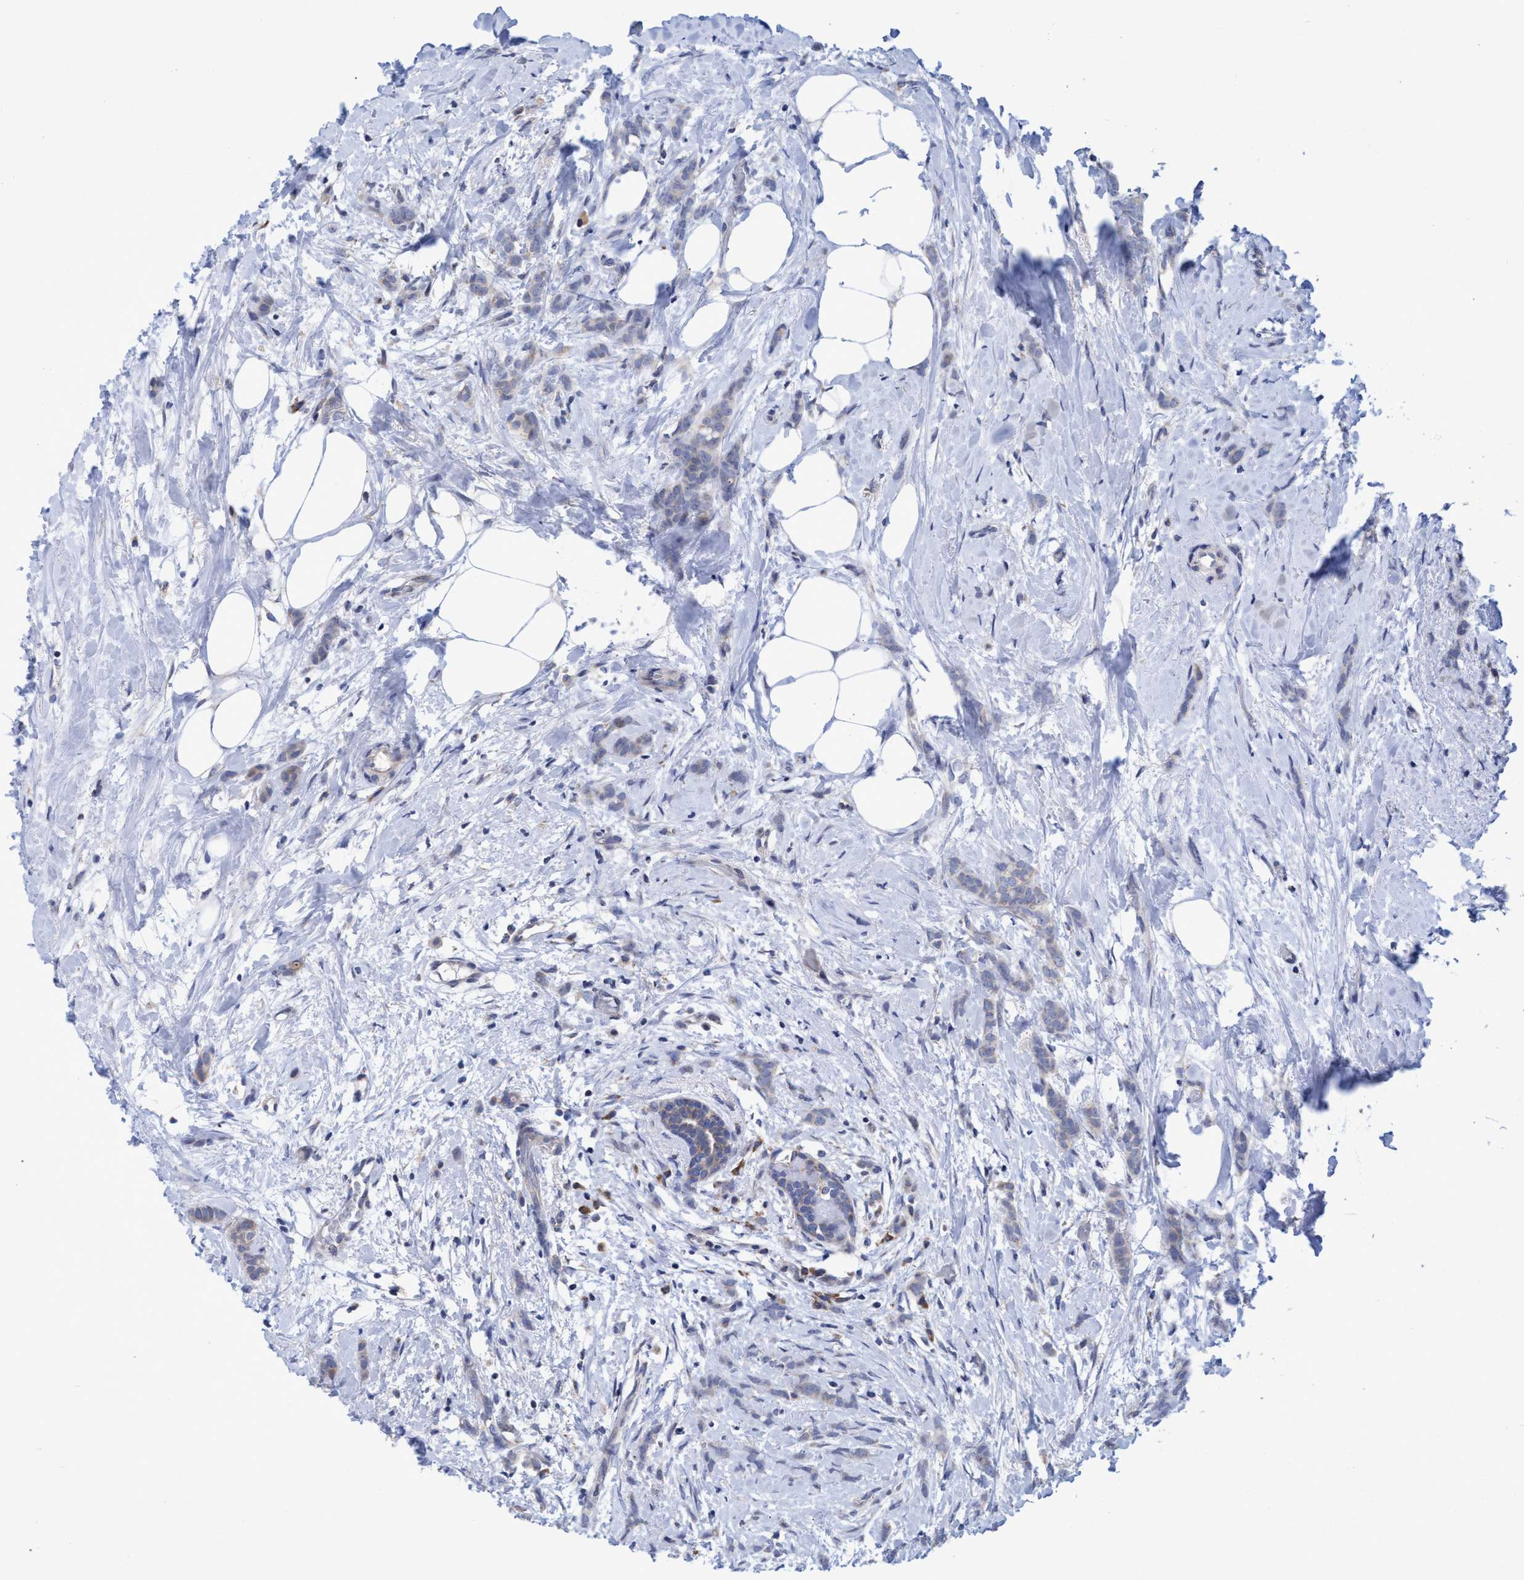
{"staining": {"intensity": "weak", "quantity": "25%-75%", "location": "cytoplasmic/membranous"}, "tissue": "breast cancer", "cell_type": "Tumor cells", "image_type": "cancer", "snomed": [{"axis": "morphology", "description": "Lobular carcinoma, in situ"}, {"axis": "morphology", "description": "Lobular carcinoma"}, {"axis": "topography", "description": "Breast"}], "caption": "Tumor cells exhibit low levels of weak cytoplasmic/membranous positivity in about 25%-75% of cells in breast lobular carcinoma. The staining was performed using DAB (3,3'-diaminobenzidine), with brown indicating positive protein expression. Nuclei are stained blue with hematoxylin.", "gene": "NAT16", "patient": {"sex": "female", "age": 41}}